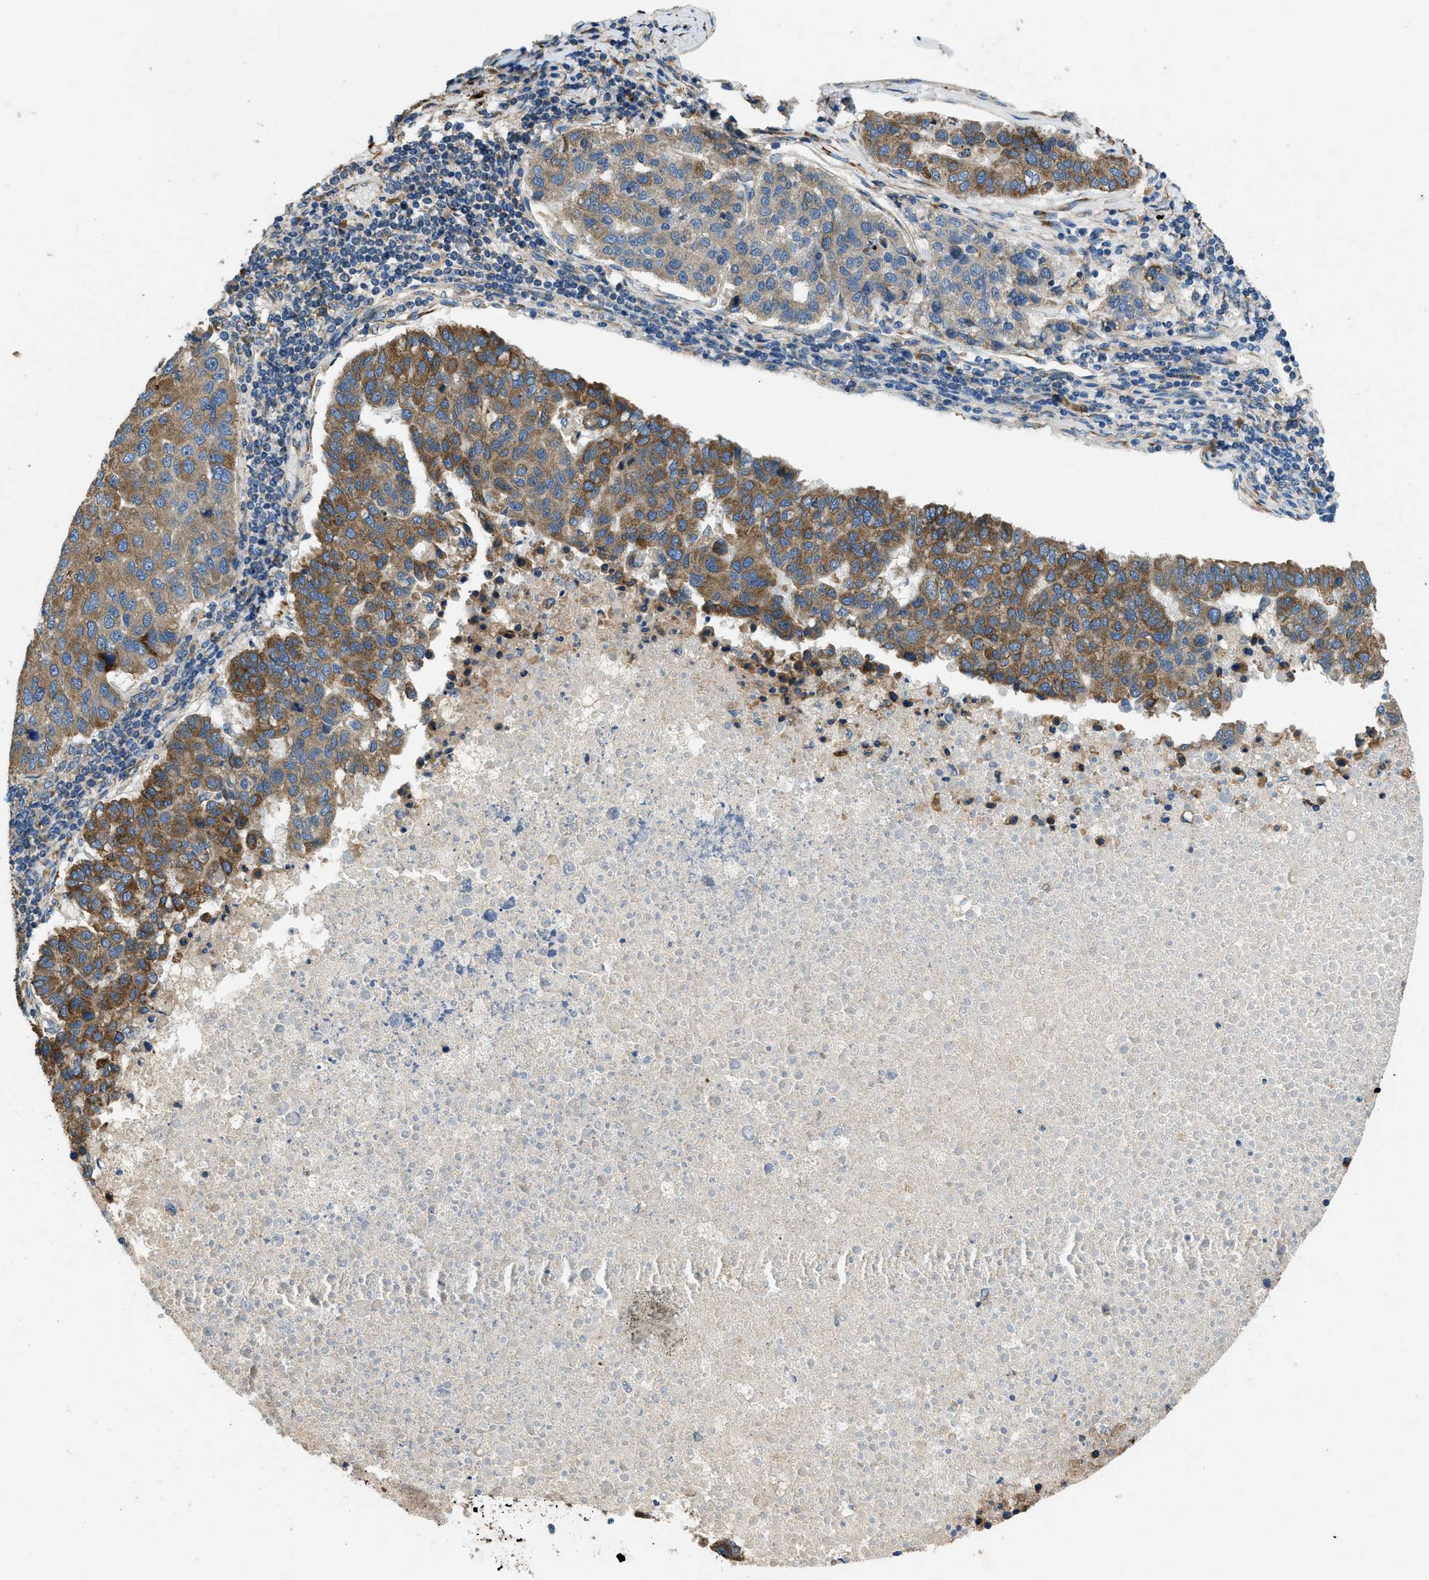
{"staining": {"intensity": "moderate", "quantity": ">75%", "location": "cytoplasmic/membranous"}, "tissue": "pancreatic cancer", "cell_type": "Tumor cells", "image_type": "cancer", "snomed": [{"axis": "morphology", "description": "Adenocarcinoma, NOS"}, {"axis": "topography", "description": "Pancreas"}], "caption": "Tumor cells exhibit medium levels of moderate cytoplasmic/membranous expression in about >75% of cells in human pancreatic adenocarcinoma.", "gene": "GIMAP8", "patient": {"sex": "female", "age": 61}}